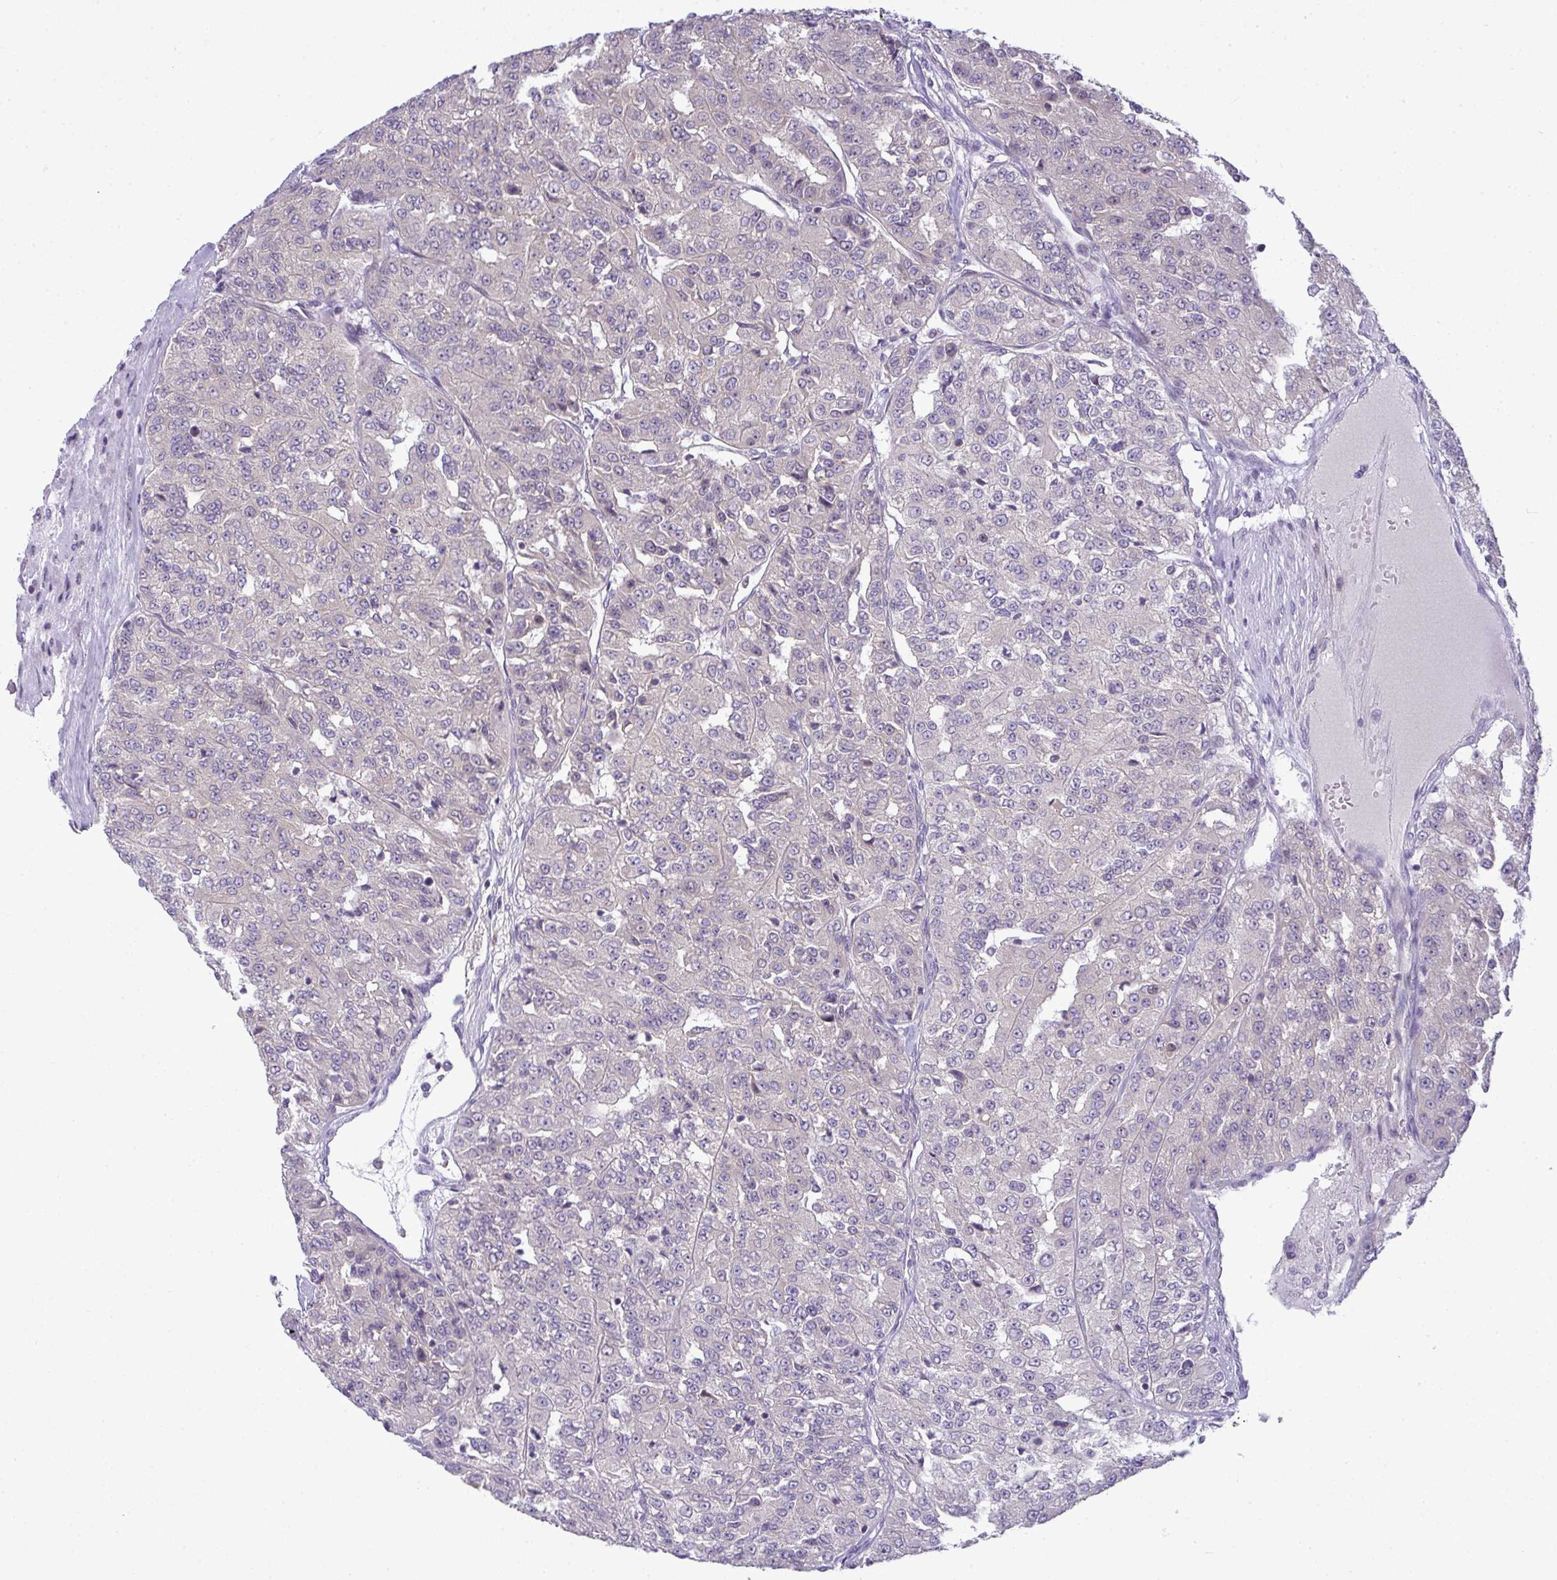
{"staining": {"intensity": "negative", "quantity": "none", "location": "none"}, "tissue": "renal cancer", "cell_type": "Tumor cells", "image_type": "cancer", "snomed": [{"axis": "morphology", "description": "Adenocarcinoma, NOS"}, {"axis": "topography", "description": "Kidney"}], "caption": "High power microscopy histopathology image of an IHC image of renal adenocarcinoma, revealing no significant expression in tumor cells. (DAB immunohistochemistry (IHC) with hematoxylin counter stain).", "gene": "NT5C1A", "patient": {"sex": "female", "age": 63}}